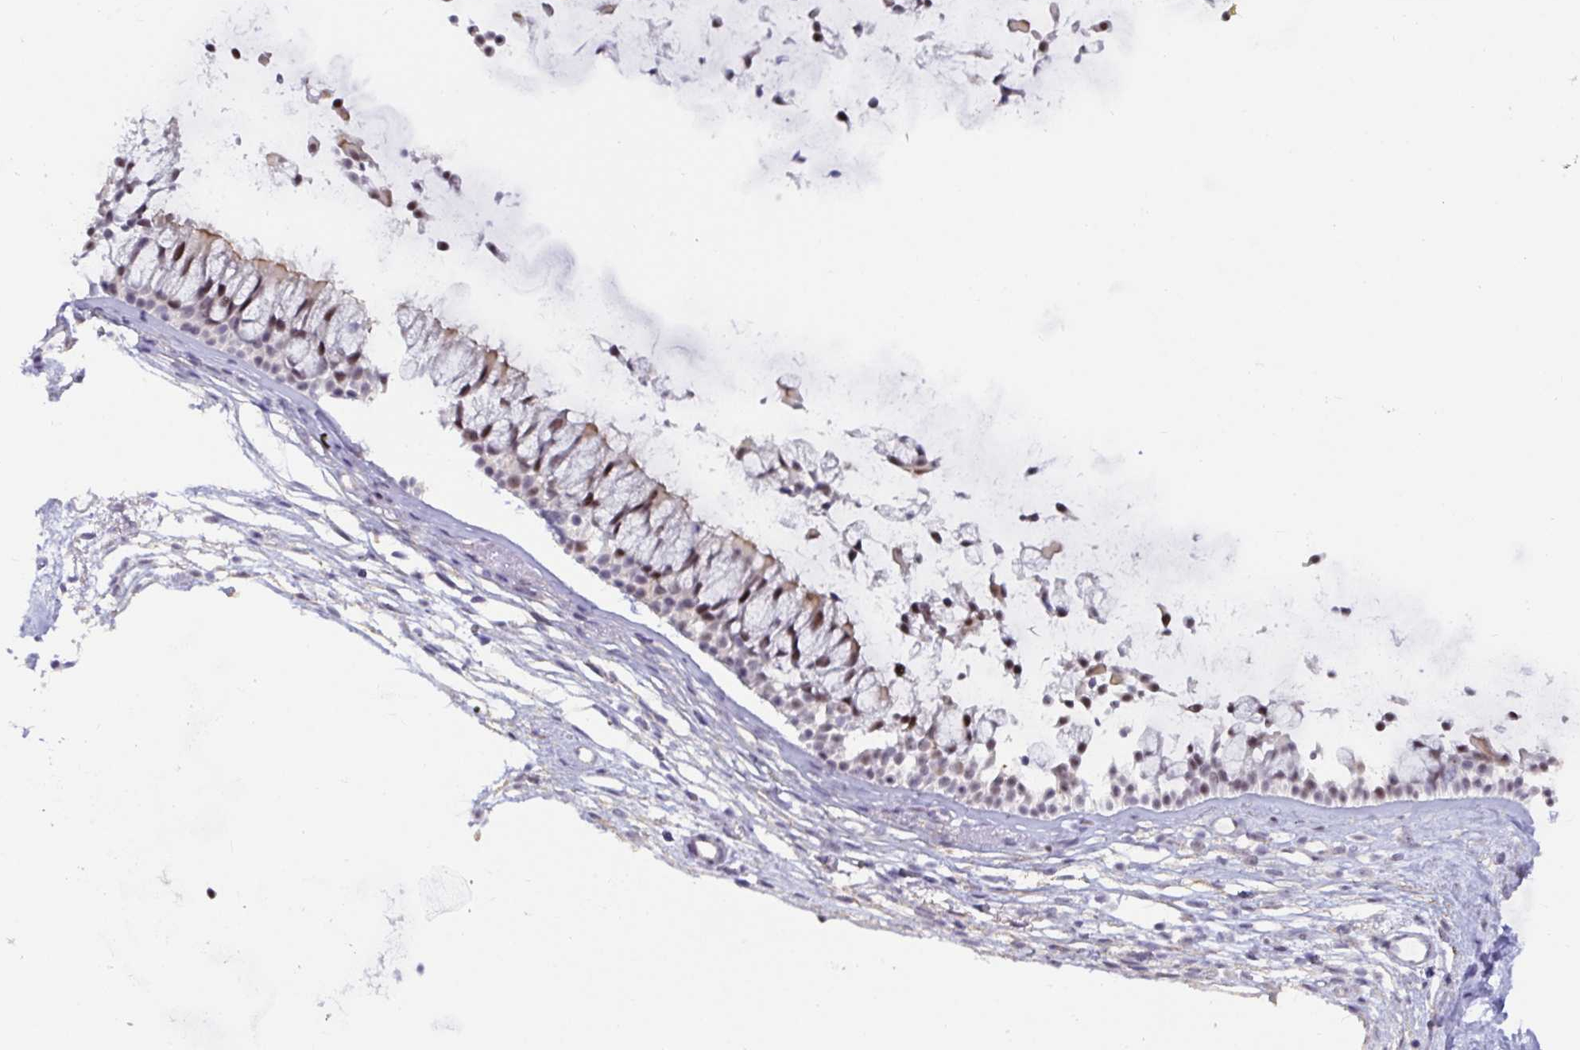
{"staining": {"intensity": "moderate", "quantity": "25%-75%", "location": "cytoplasmic/membranous,nuclear"}, "tissue": "nasopharynx", "cell_type": "Respiratory epithelial cells", "image_type": "normal", "snomed": [{"axis": "morphology", "description": "Normal tissue, NOS"}, {"axis": "topography", "description": "Nasopharynx"}], "caption": "Respiratory epithelial cells reveal medium levels of moderate cytoplasmic/membranous,nuclear staining in about 25%-75% of cells in unremarkable human nasopharynx.", "gene": "WDR72", "patient": {"sex": "female", "age": 75}}